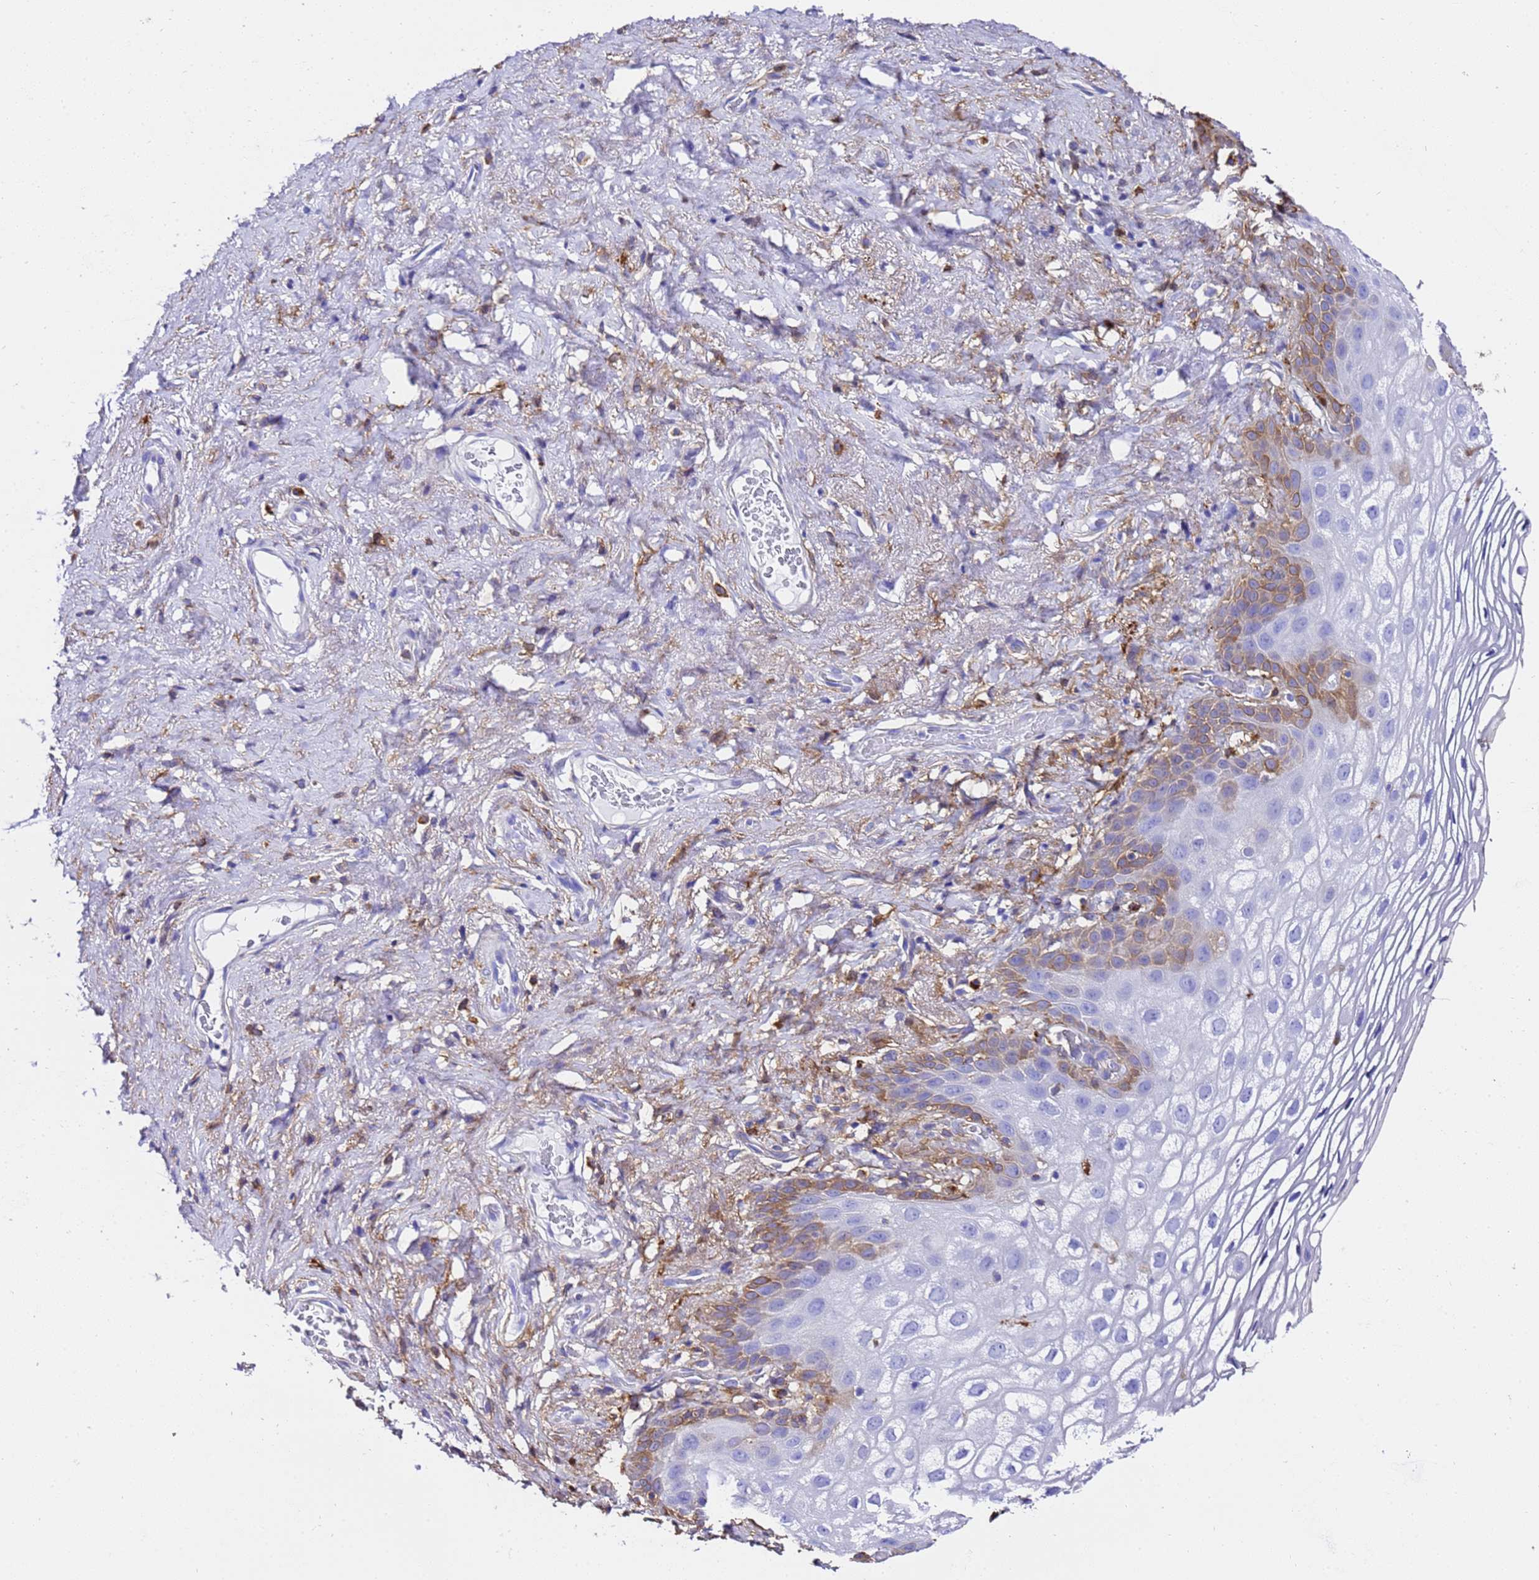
{"staining": {"intensity": "moderate", "quantity": "25%-75%", "location": "cytoplasmic/membranous"}, "tissue": "vagina", "cell_type": "Squamous epithelial cells", "image_type": "normal", "snomed": [{"axis": "morphology", "description": "Normal tissue, NOS"}, {"axis": "topography", "description": "Vagina"}], "caption": "Unremarkable vagina was stained to show a protein in brown. There is medium levels of moderate cytoplasmic/membranous positivity in about 25%-75% of squamous epithelial cells.", "gene": "FTL", "patient": {"sex": "female", "age": 68}}